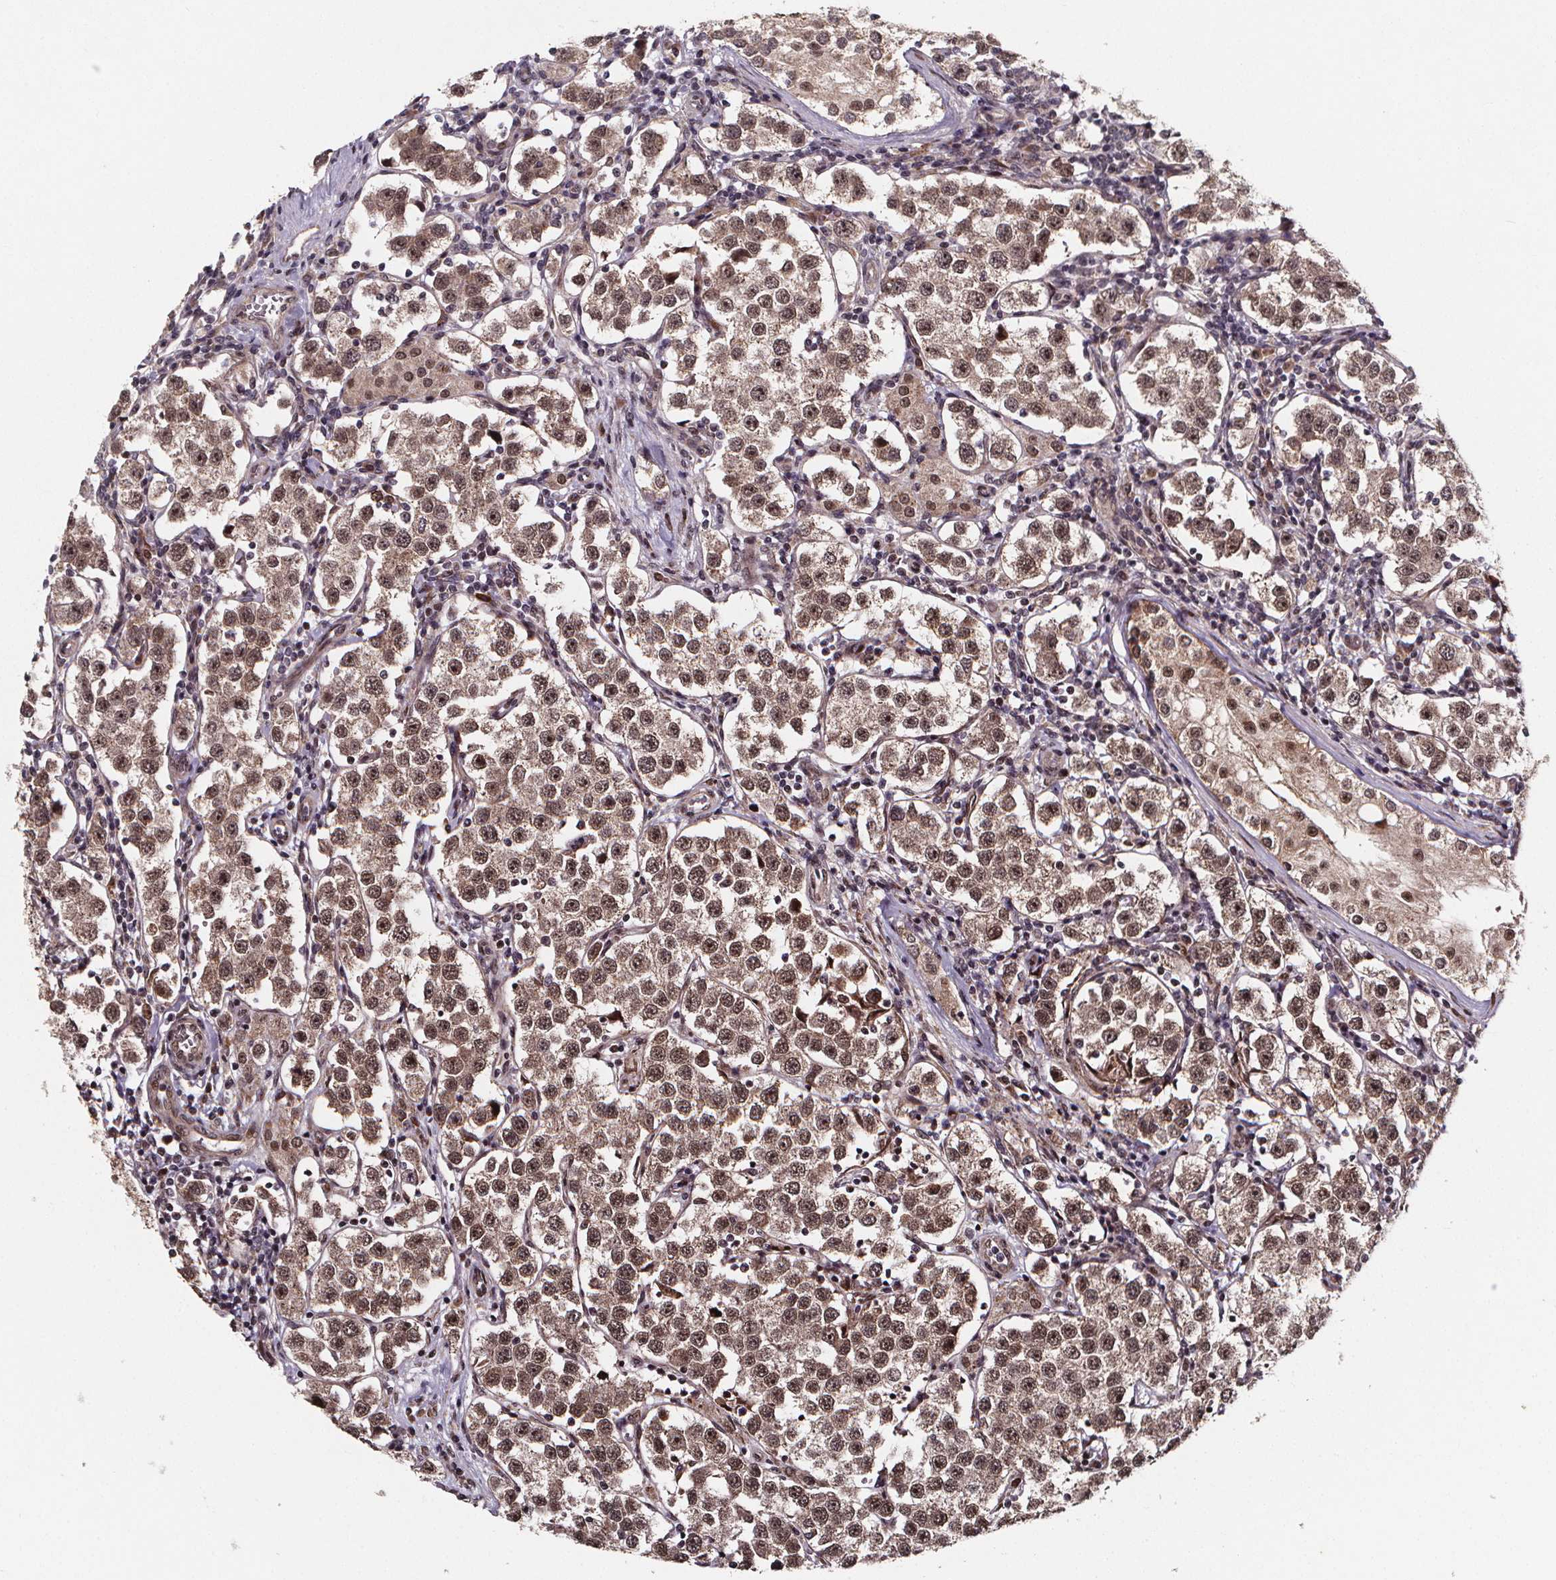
{"staining": {"intensity": "moderate", "quantity": ">75%", "location": "cytoplasmic/membranous,nuclear"}, "tissue": "testis cancer", "cell_type": "Tumor cells", "image_type": "cancer", "snomed": [{"axis": "morphology", "description": "Seminoma, NOS"}, {"axis": "topography", "description": "Testis"}], "caption": "This photomicrograph demonstrates seminoma (testis) stained with immunohistochemistry (IHC) to label a protein in brown. The cytoplasmic/membranous and nuclear of tumor cells show moderate positivity for the protein. Nuclei are counter-stained blue.", "gene": "DDIT3", "patient": {"sex": "male", "age": 37}}